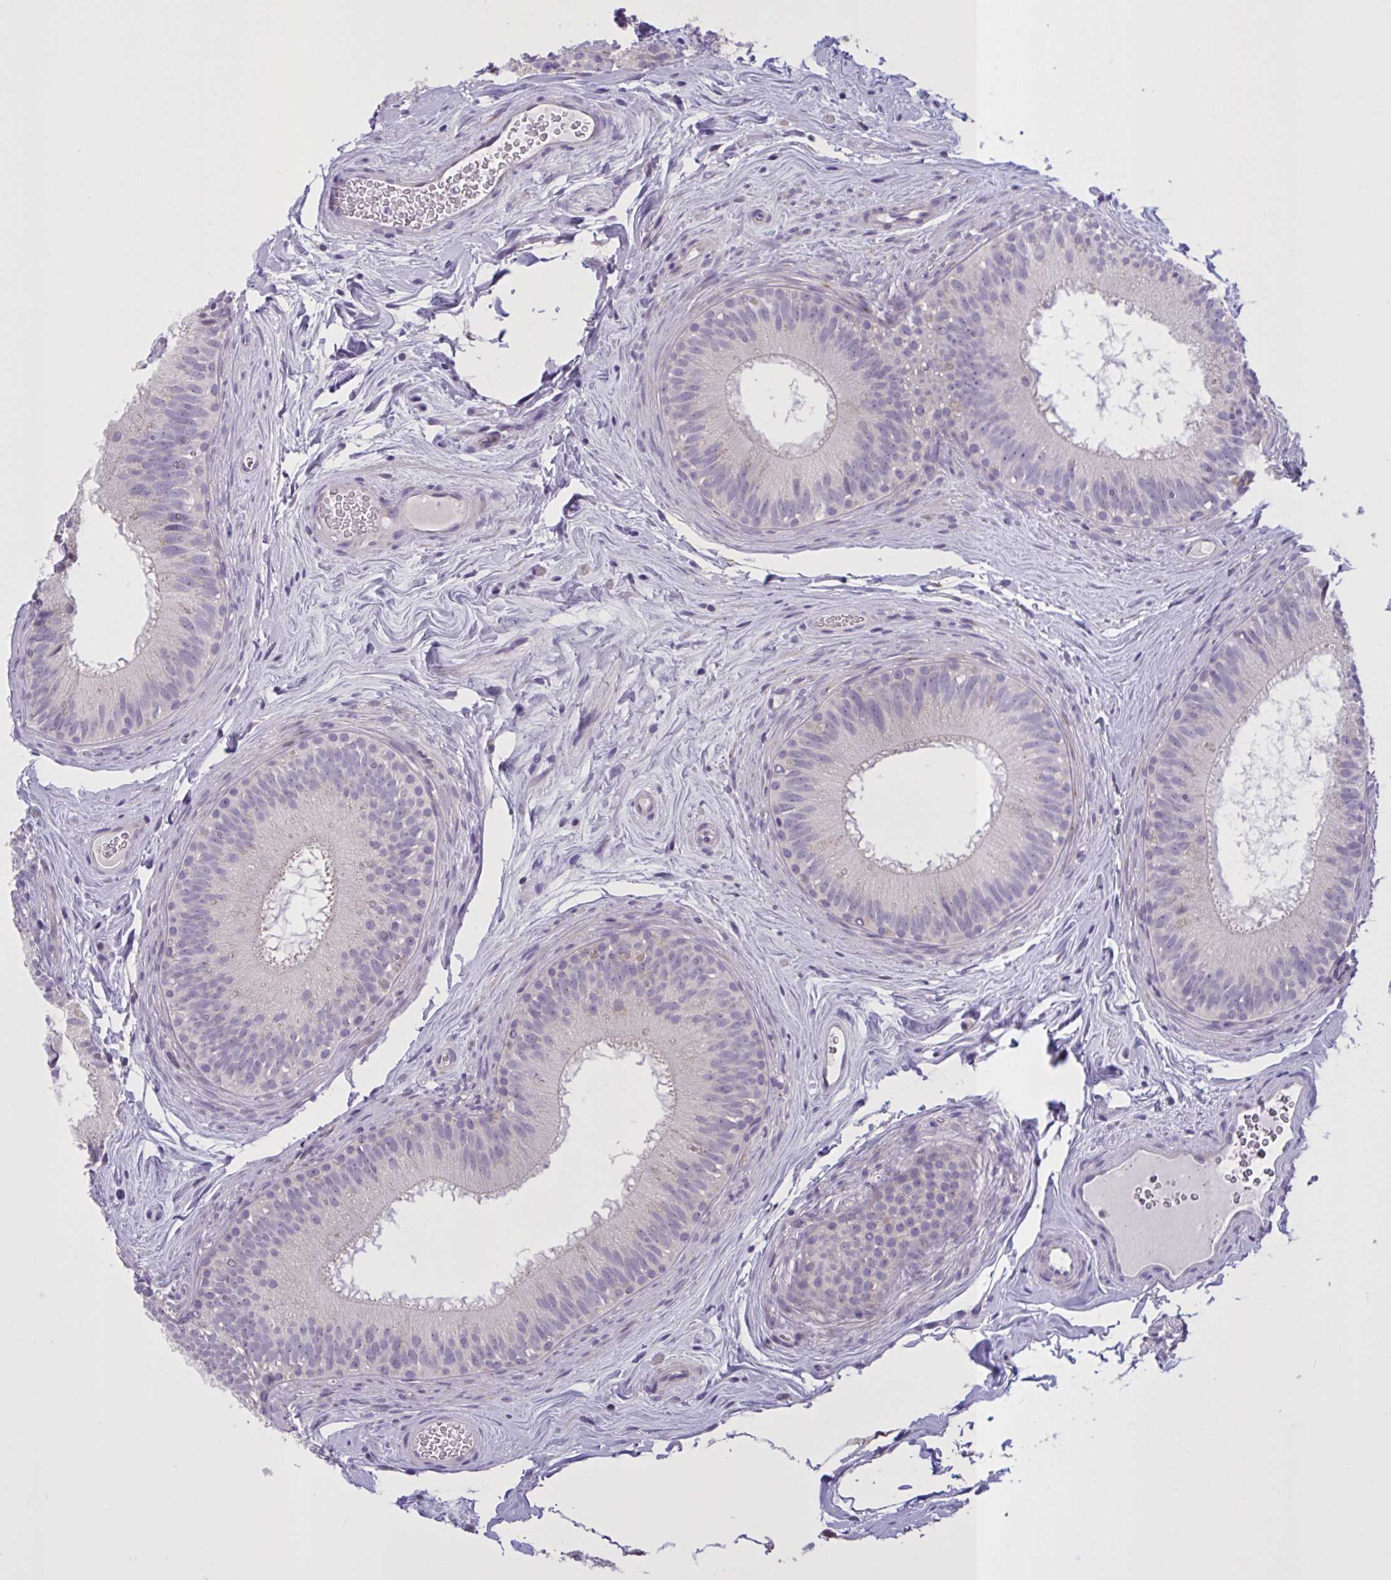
{"staining": {"intensity": "weak", "quantity": "<25%", "location": "cytoplasmic/membranous"}, "tissue": "epididymis", "cell_type": "Glandular cells", "image_type": "normal", "snomed": [{"axis": "morphology", "description": "Normal tissue, NOS"}, {"axis": "topography", "description": "Epididymis"}], "caption": "Immunohistochemical staining of normal human epididymis shows no significant expression in glandular cells. (DAB immunohistochemistry (IHC), high magnification).", "gene": "MRGPRX2", "patient": {"sex": "male", "age": 44}}